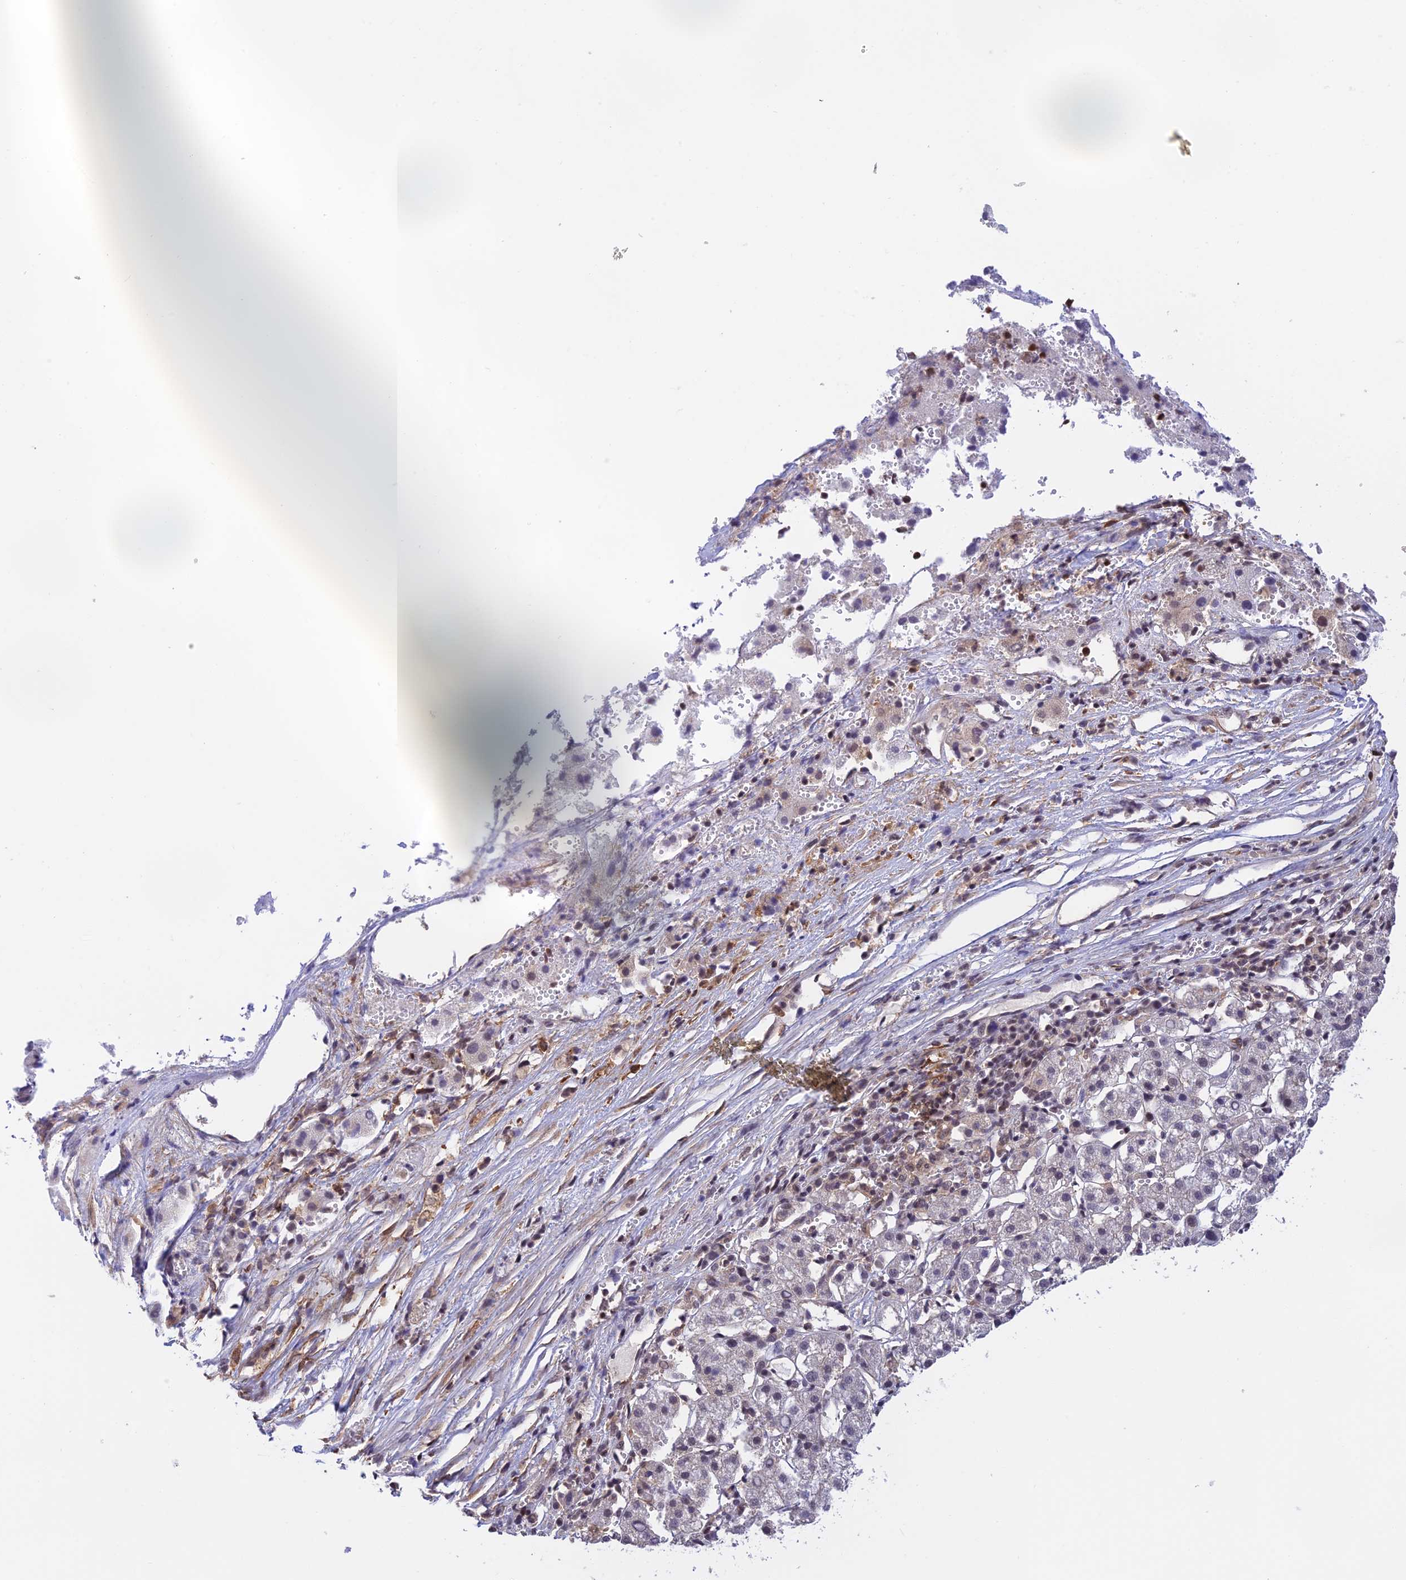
{"staining": {"intensity": "negative", "quantity": "none", "location": "none"}, "tissue": "liver cancer", "cell_type": "Tumor cells", "image_type": "cancer", "snomed": [{"axis": "morphology", "description": "Carcinoma, Hepatocellular, NOS"}, {"axis": "topography", "description": "Liver"}], "caption": "Human liver cancer (hepatocellular carcinoma) stained for a protein using IHC reveals no staining in tumor cells.", "gene": "THAP11", "patient": {"sex": "female", "age": 58}}